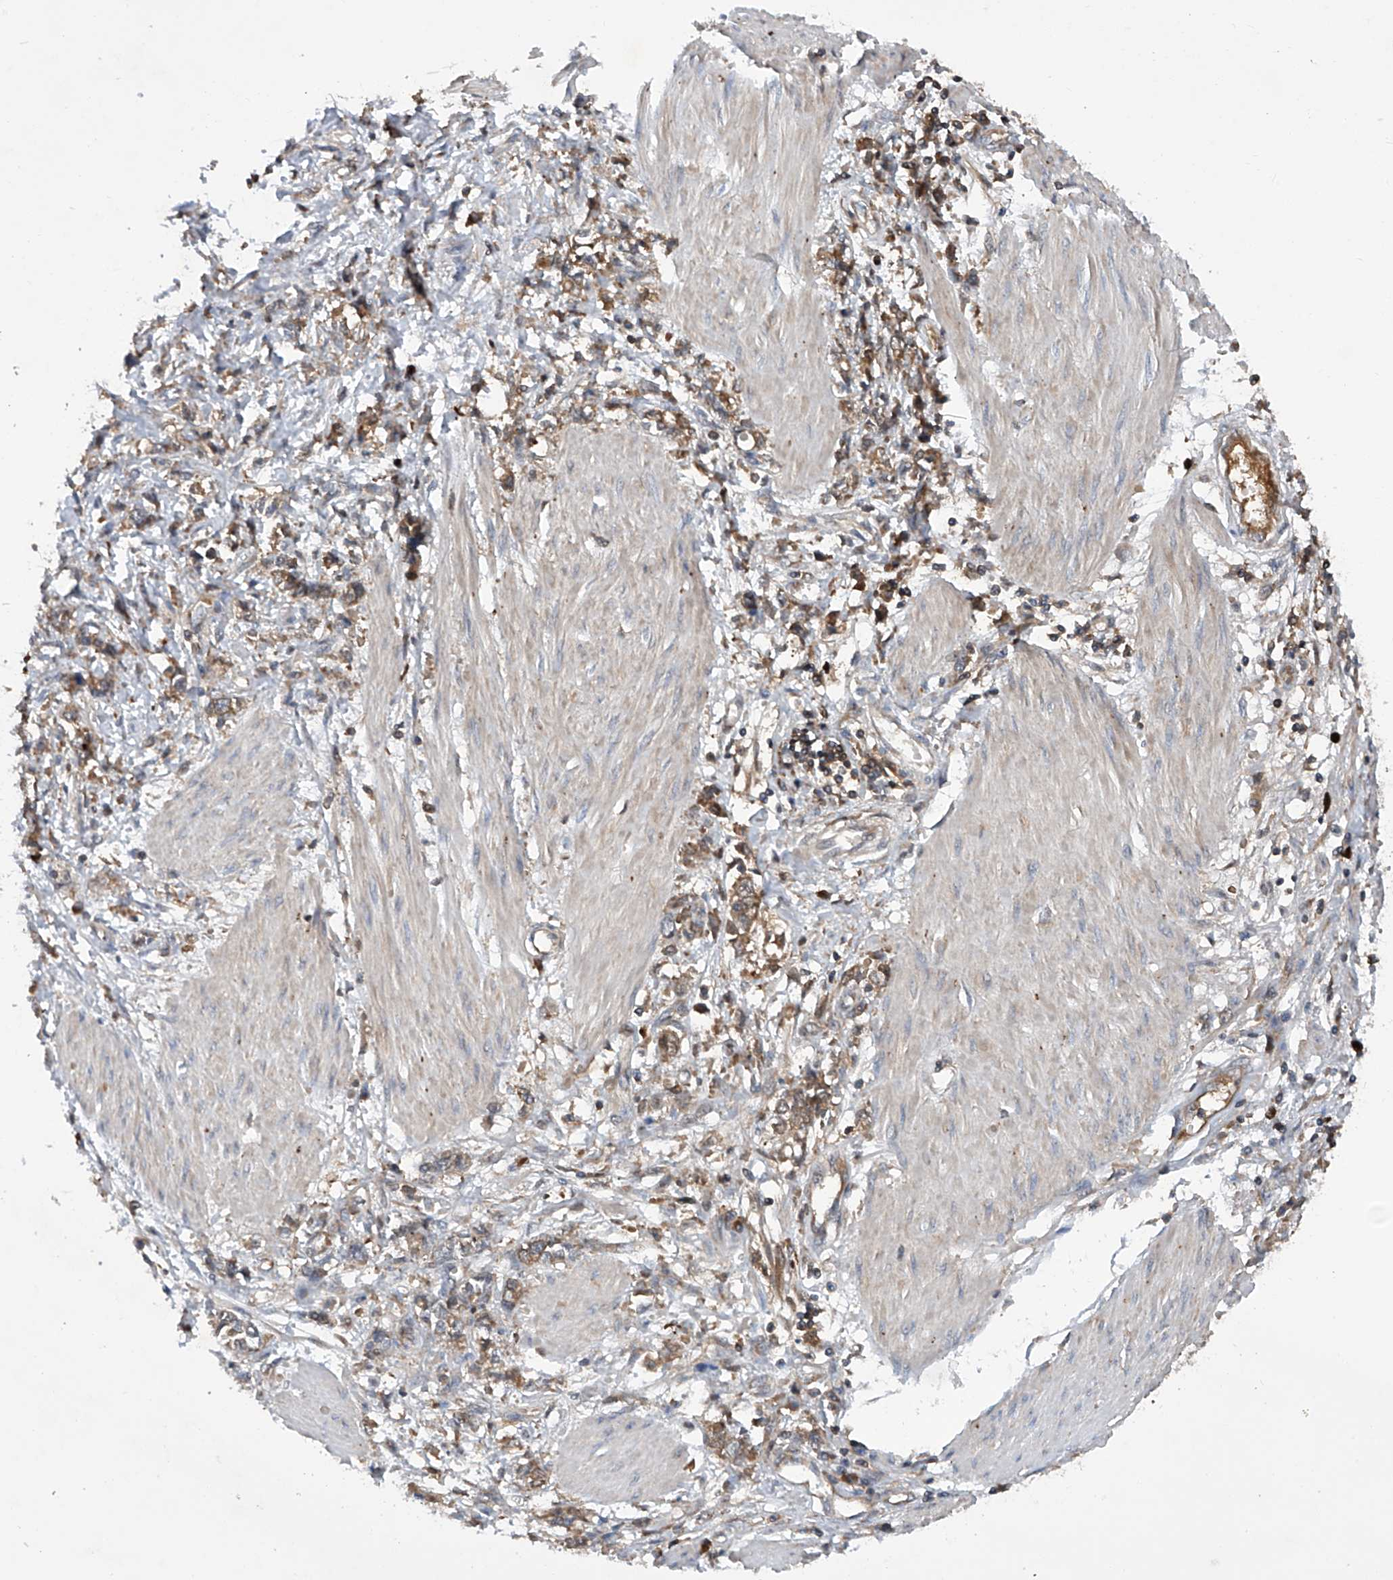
{"staining": {"intensity": "moderate", "quantity": ">75%", "location": "cytoplasmic/membranous"}, "tissue": "stomach cancer", "cell_type": "Tumor cells", "image_type": "cancer", "snomed": [{"axis": "morphology", "description": "Adenocarcinoma, NOS"}, {"axis": "topography", "description": "Stomach"}], "caption": "Moderate cytoplasmic/membranous expression is present in about >75% of tumor cells in adenocarcinoma (stomach).", "gene": "ASCC3", "patient": {"sex": "female", "age": 76}}